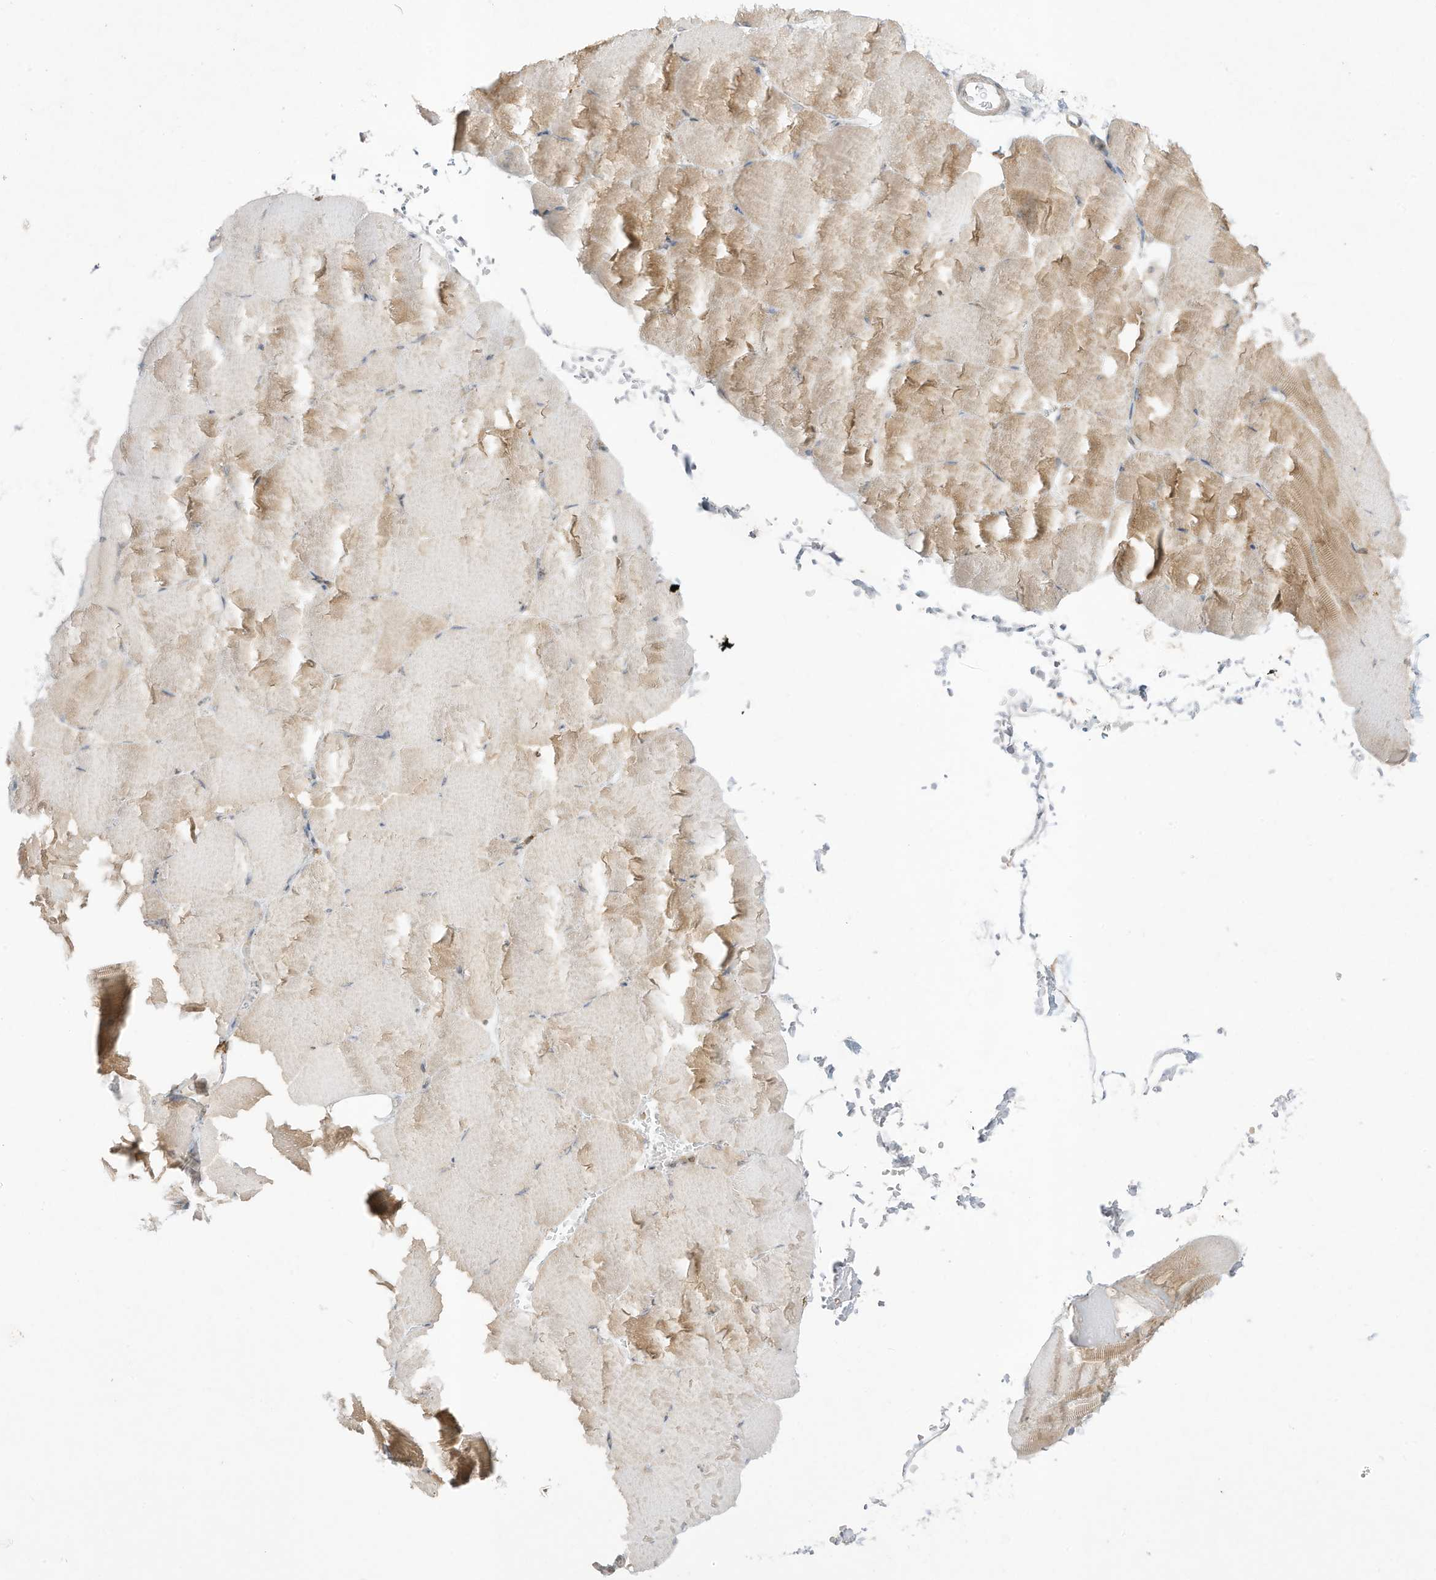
{"staining": {"intensity": "weak", "quantity": "<25%", "location": "cytoplasmic/membranous"}, "tissue": "skeletal muscle", "cell_type": "Myocytes", "image_type": "normal", "snomed": [{"axis": "morphology", "description": "Normal tissue, NOS"}, {"axis": "topography", "description": "Skeletal muscle"}, {"axis": "topography", "description": "Parathyroid gland"}], "caption": "Image shows no protein positivity in myocytes of unremarkable skeletal muscle. Nuclei are stained in blue.", "gene": "PTK6", "patient": {"sex": "female", "age": 37}}